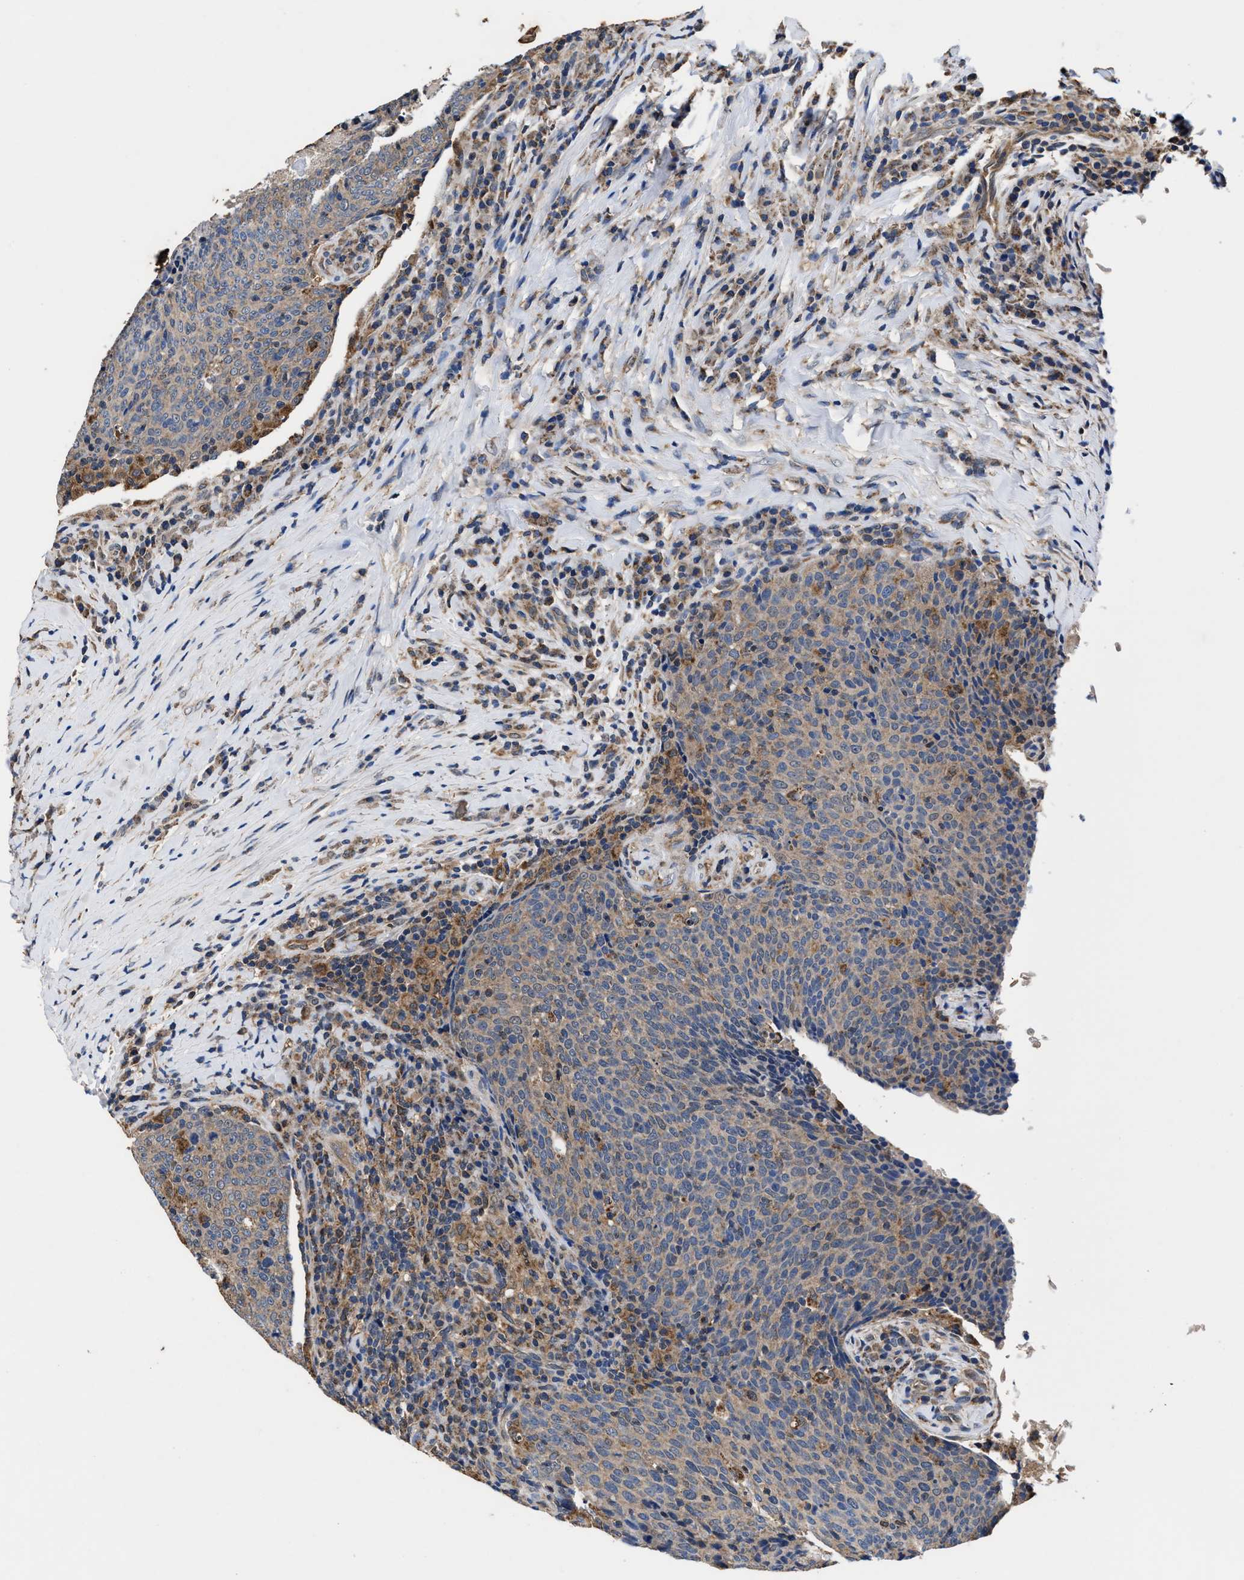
{"staining": {"intensity": "weak", "quantity": "<25%", "location": "cytoplasmic/membranous"}, "tissue": "head and neck cancer", "cell_type": "Tumor cells", "image_type": "cancer", "snomed": [{"axis": "morphology", "description": "Squamous cell carcinoma, NOS"}, {"axis": "morphology", "description": "Squamous cell carcinoma, metastatic, NOS"}, {"axis": "topography", "description": "Lymph node"}, {"axis": "topography", "description": "Head-Neck"}], "caption": "This is a micrograph of immunohistochemistry staining of head and neck metastatic squamous cell carcinoma, which shows no expression in tumor cells. Nuclei are stained in blue.", "gene": "ACLY", "patient": {"sex": "male", "age": 62}}